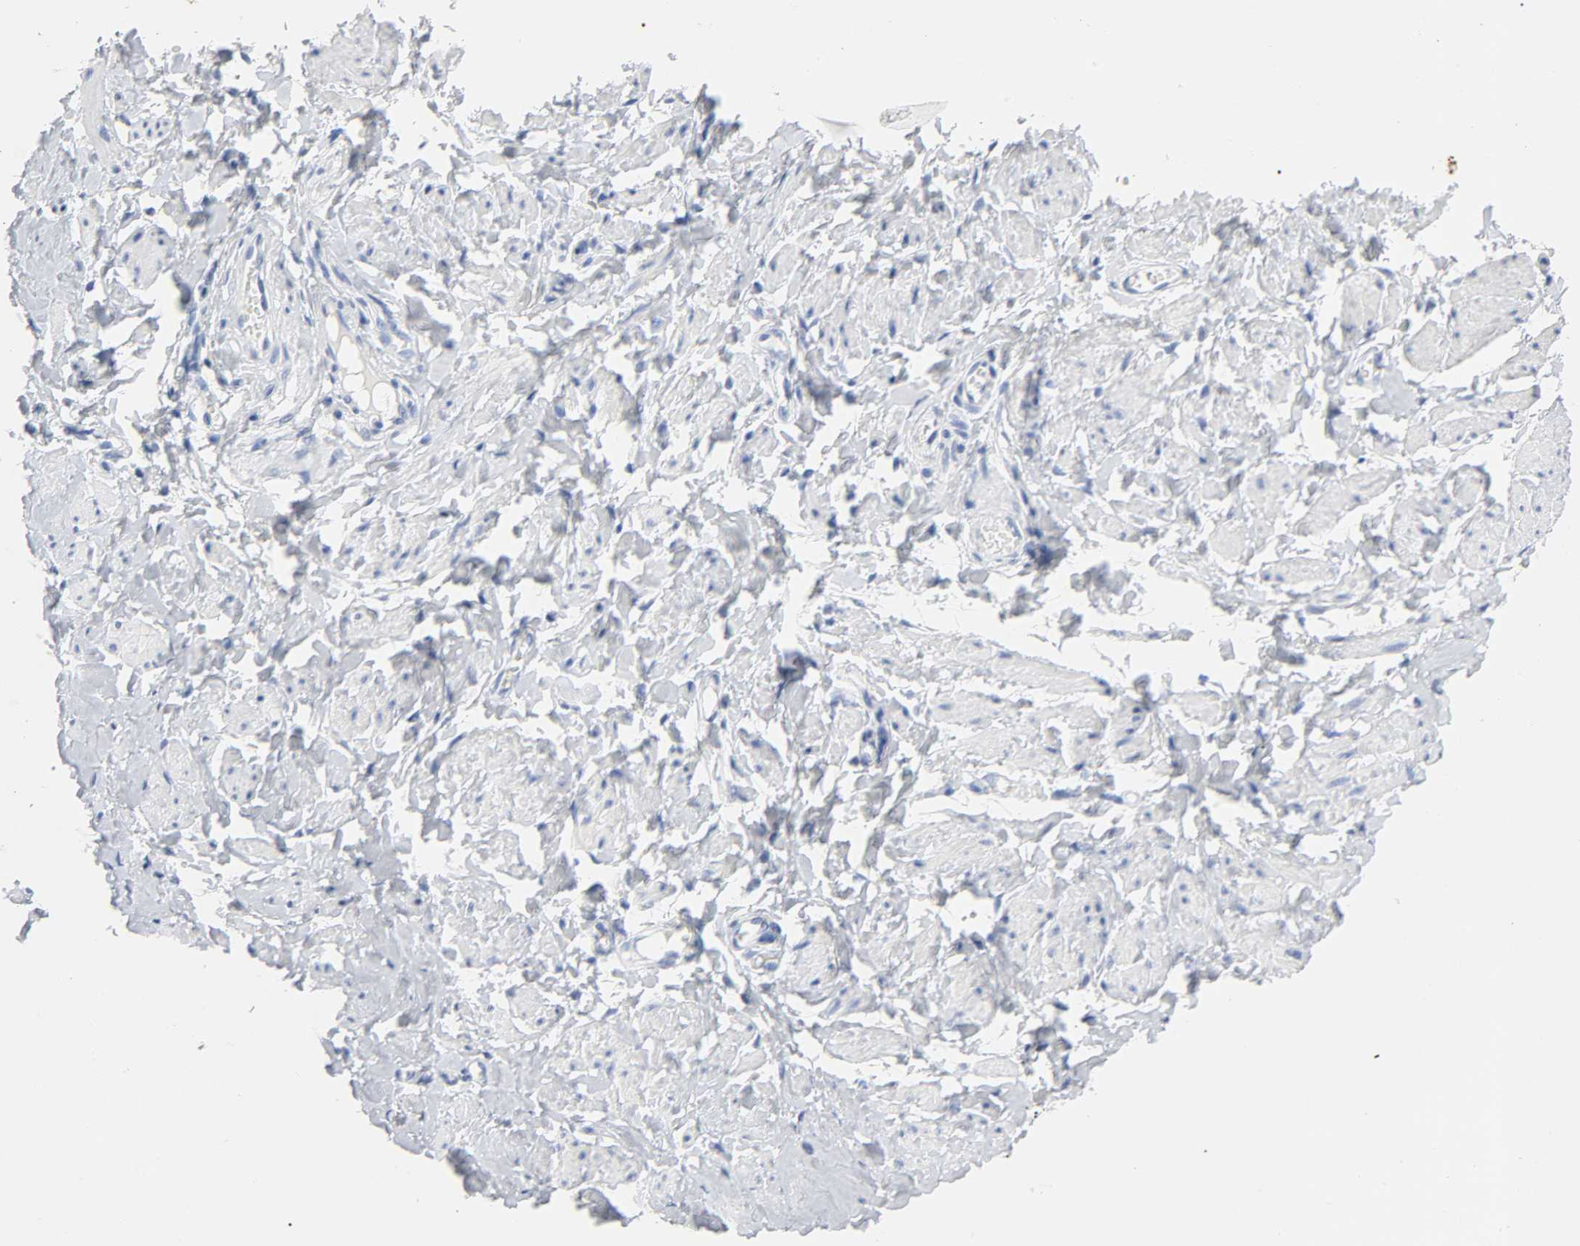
{"staining": {"intensity": "negative", "quantity": "none", "location": "none"}, "tissue": "vagina", "cell_type": "Squamous epithelial cells", "image_type": "normal", "snomed": [{"axis": "morphology", "description": "Normal tissue, NOS"}, {"axis": "topography", "description": "Vagina"}], "caption": "Immunohistochemical staining of unremarkable human vagina displays no significant expression in squamous epithelial cells. (Stains: DAB immunohistochemistry (IHC) with hematoxylin counter stain, Microscopy: brightfield microscopy at high magnification).", "gene": "ACP3", "patient": {"sex": "female", "age": 55}}